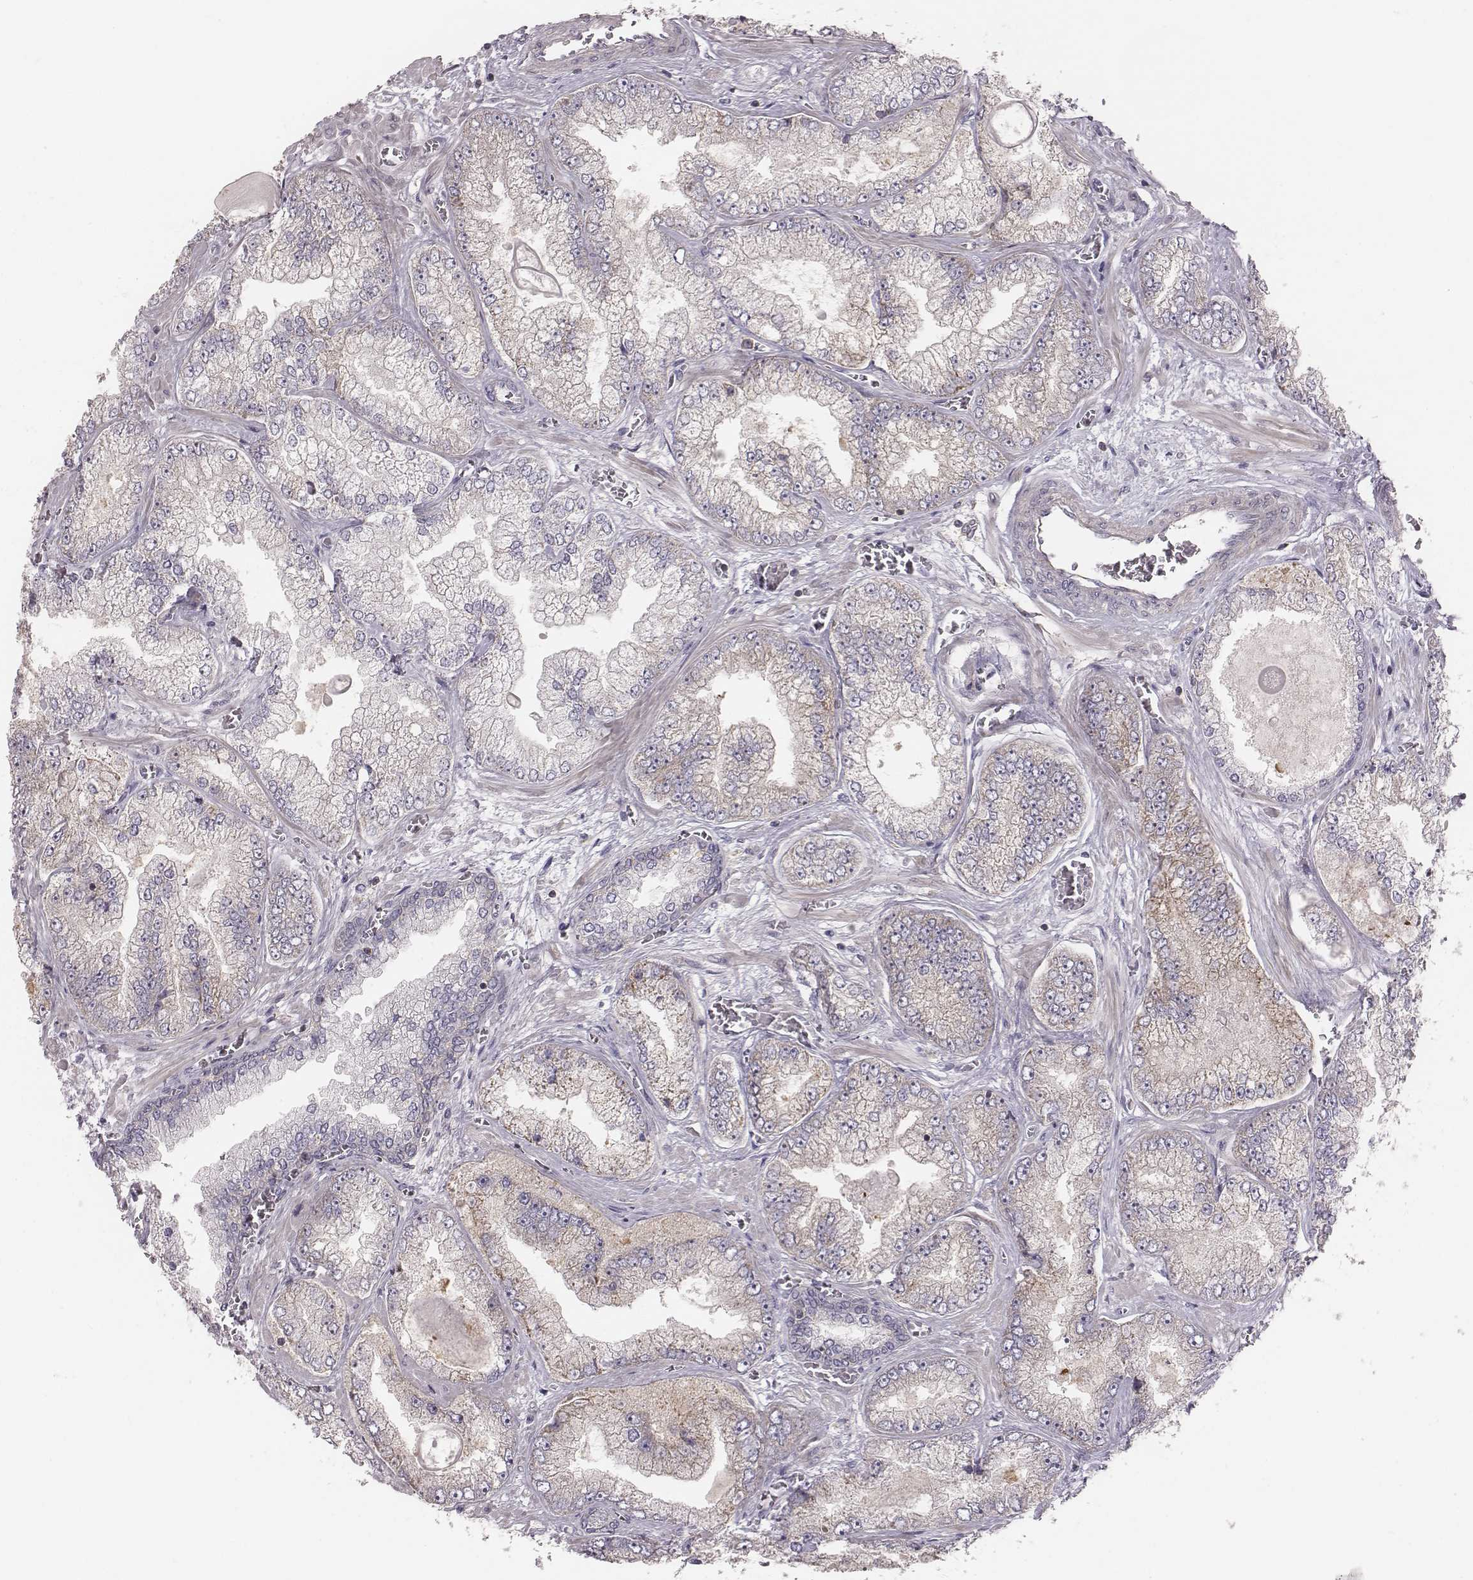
{"staining": {"intensity": "moderate", "quantity": "25%-75%", "location": "cytoplasmic/membranous"}, "tissue": "prostate cancer", "cell_type": "Tumor cells", "image_type": "cancer", "snomed": [{"axis": "morphology", "description": "Adenocarcinoma, Low grade"}, {"axis": "topography", "description": "Prostate"}], "caption": "The photomicrograph demonstrates staining of prostate low-grade adenocarcinoma, revealing moderate cytoplasmic/membranous protein positivity (brown color) within tumor cells.", "gene": "CAD", "patient": {"sex": "male", "age": 57}}